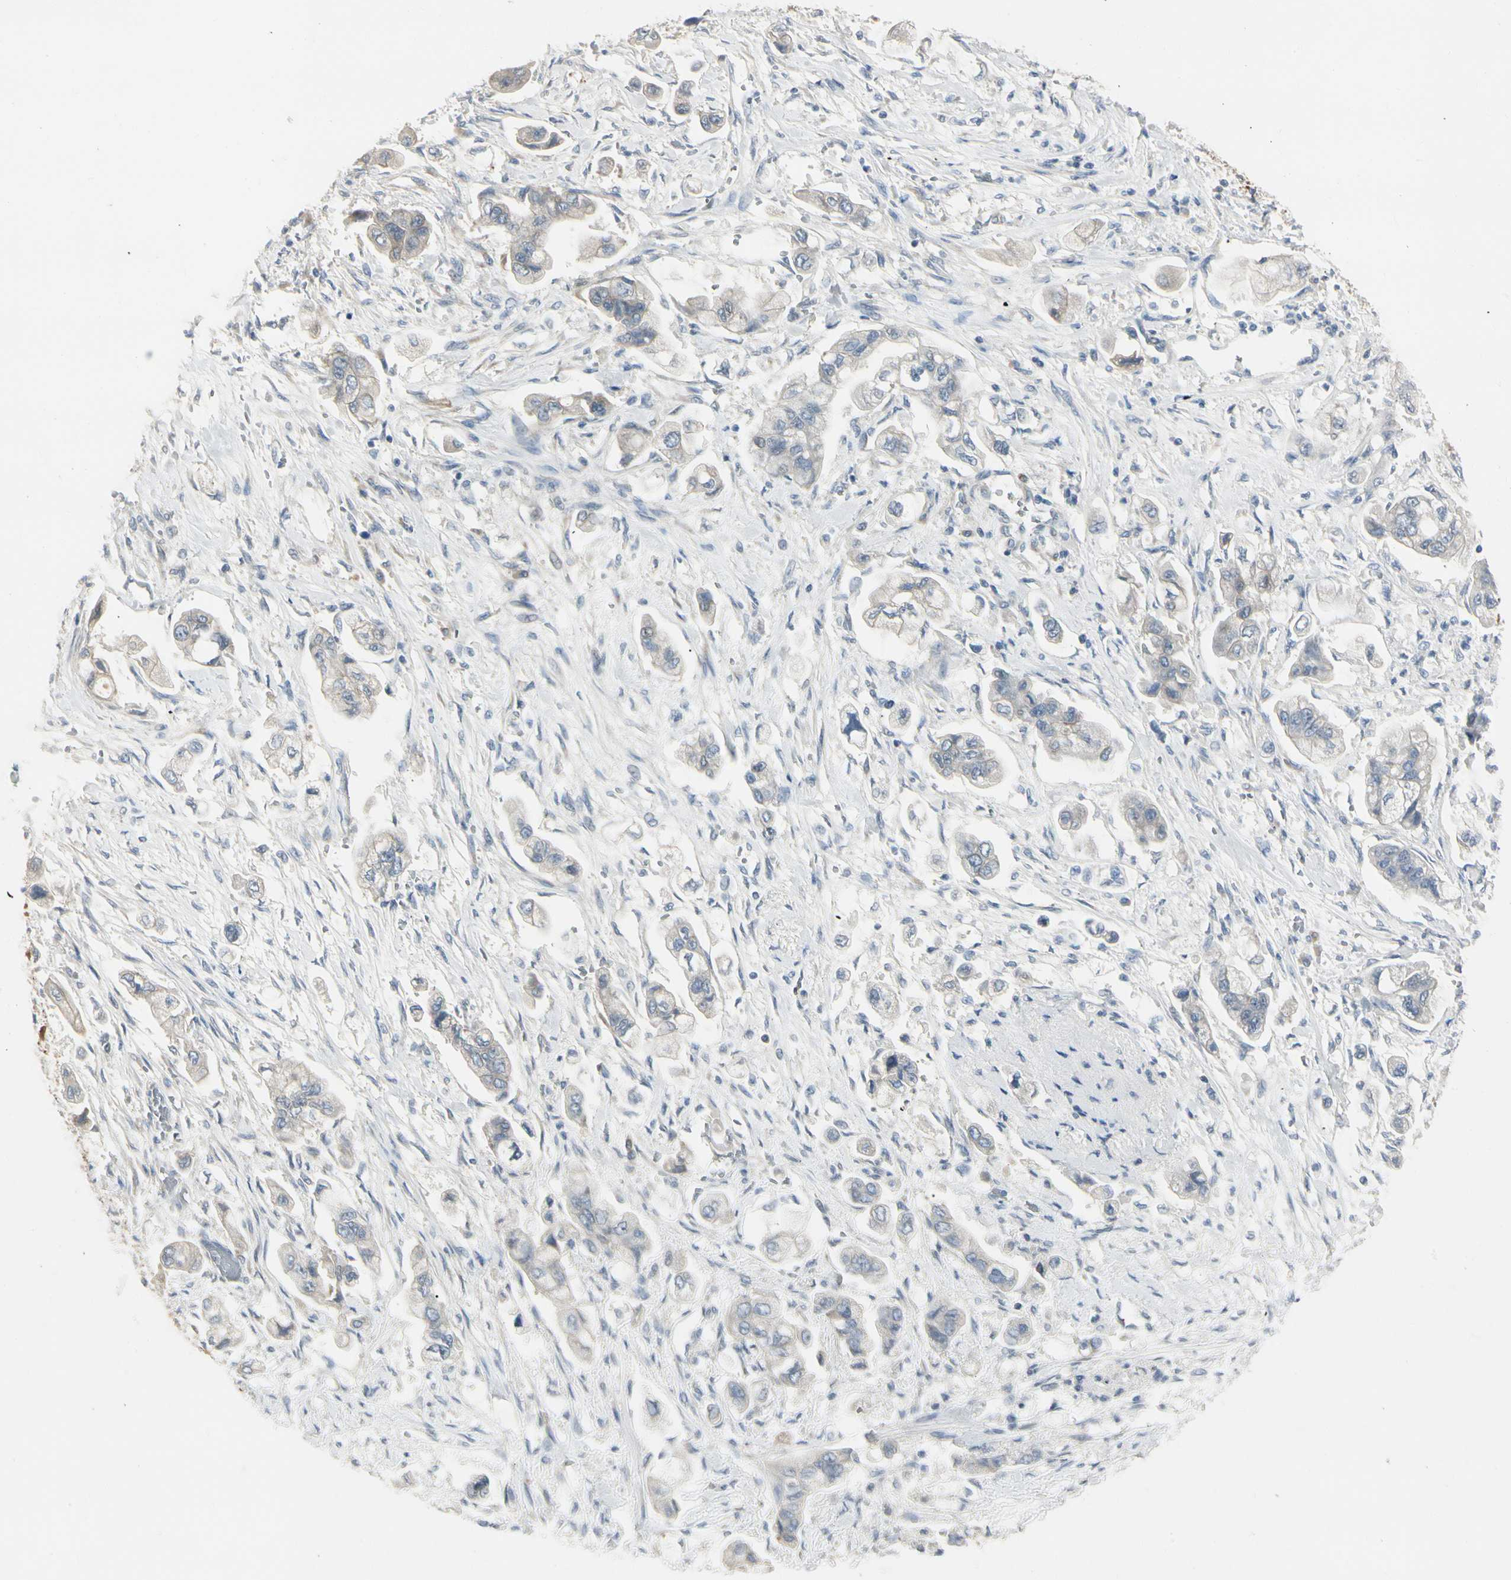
{"staining": {"intensity": "weak", "quantity": "<25%", "location": "cytoplasmic/membranous"}, "tissue": "stomach cancer", "cell_type": "Tumor cells", "image_type": "cancer", "snomed": [{"axis": "morphology", "description": "Adenocarcinoma, NOS"}, {"axis": "topography", "description": "Stomach"}], "caption": "Tumor cells show no significant expression in stomach adenocarcinoma.", "gene": "SPINK4", "patient": {"sex": "male", "age": 62}}